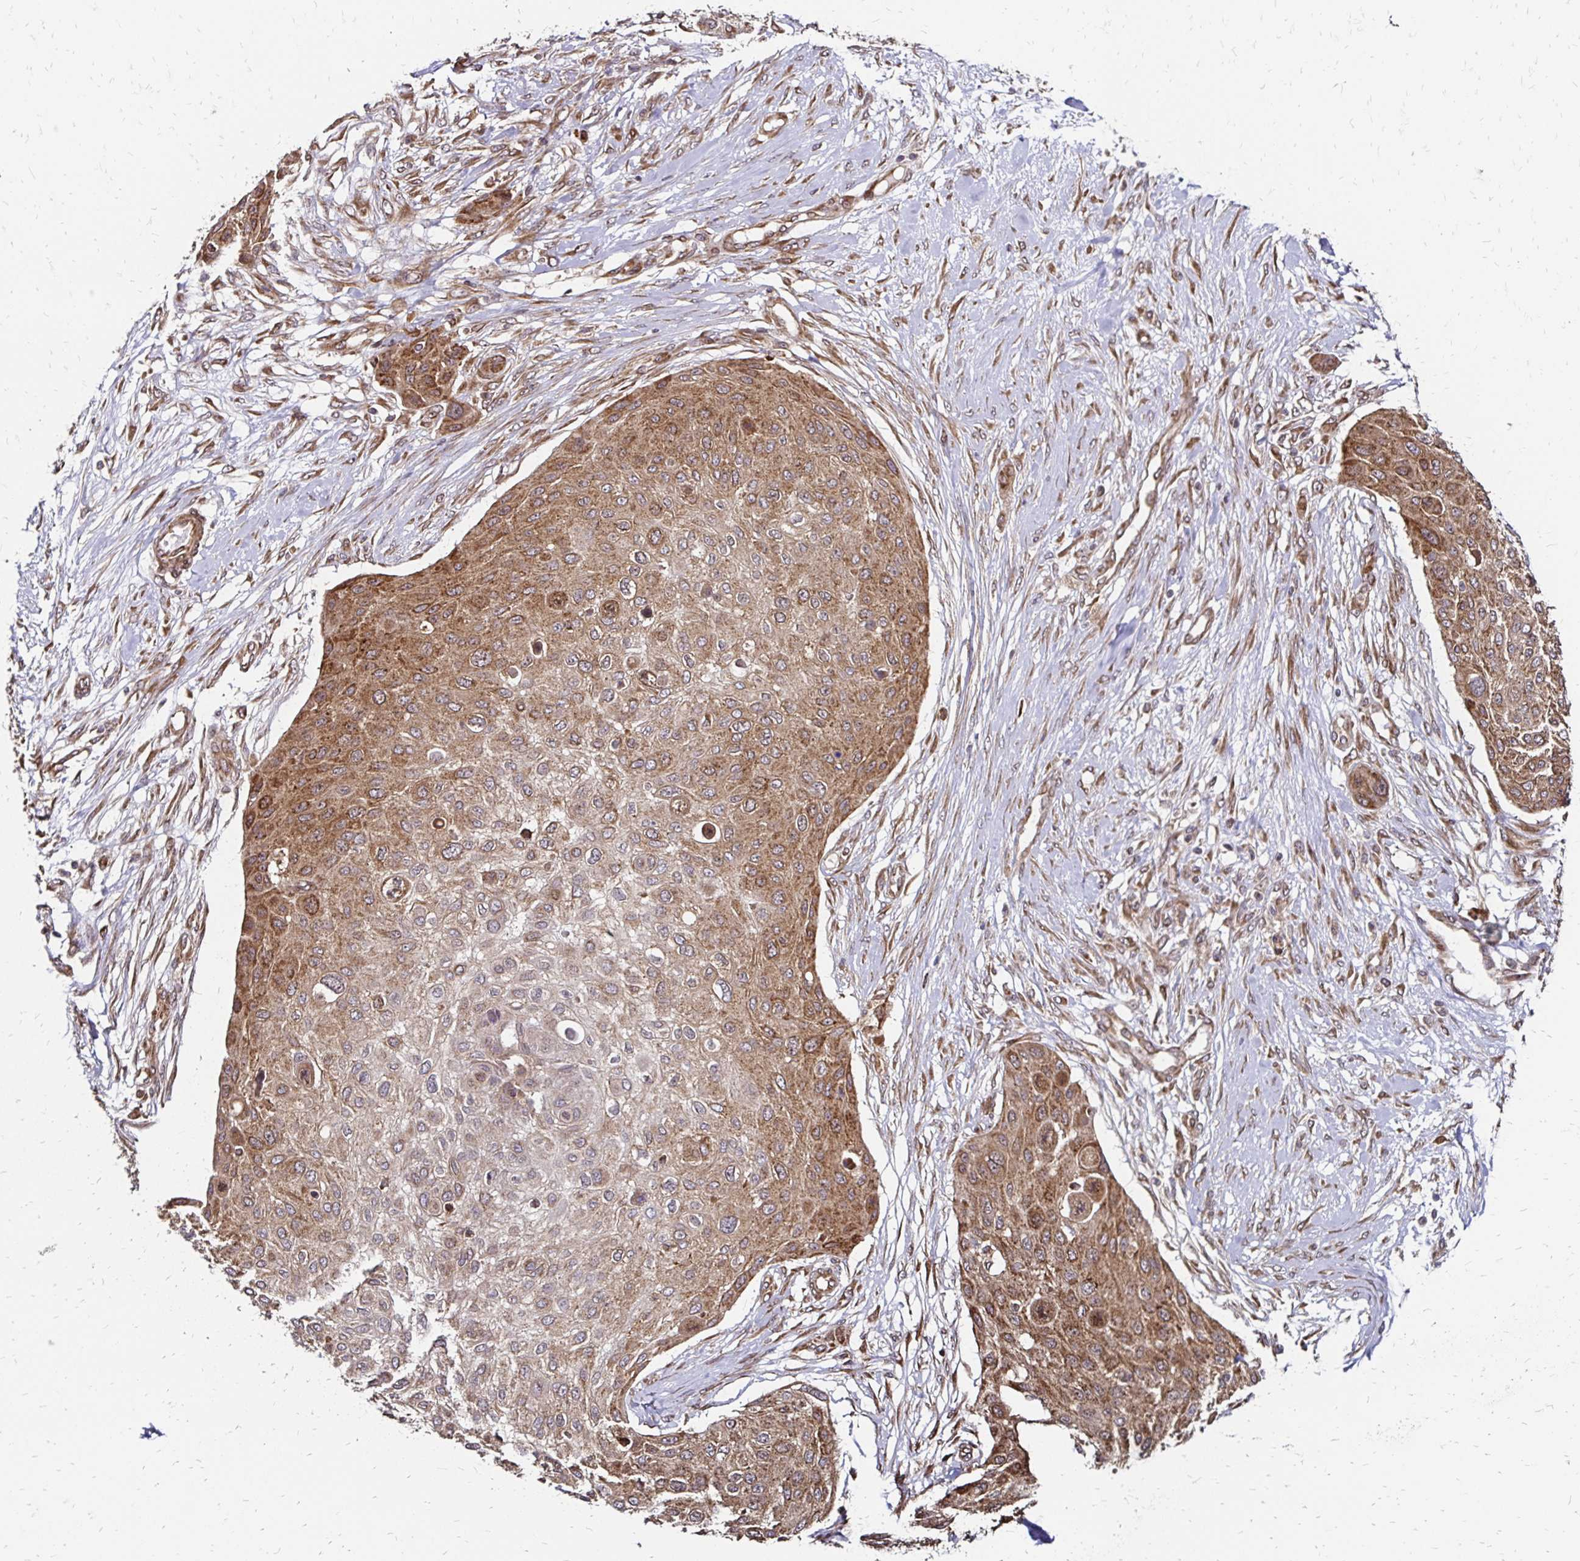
{"staining": {"intensity": "moderate", "quantity": ">75%", "location": "cytoplasmic/membranous"}, "tissue": "skin cancer", "cell_type": "Tumor cells", "image_type": "cancer", "snomed": [{"axis": "morphology", "description": "Squamous cell carcinoma, NOS"}, {"axis": "topography", "description": "Skin"}], "caption": "Immunohistochemical staining of human squamous cell carcinoma (skin) displays moderate cytoplasmic/membranous protein positivity in approximately >75% of tumor cells.", "gene": "ZW10", "patient": {"sex": "female", "age": 87}}